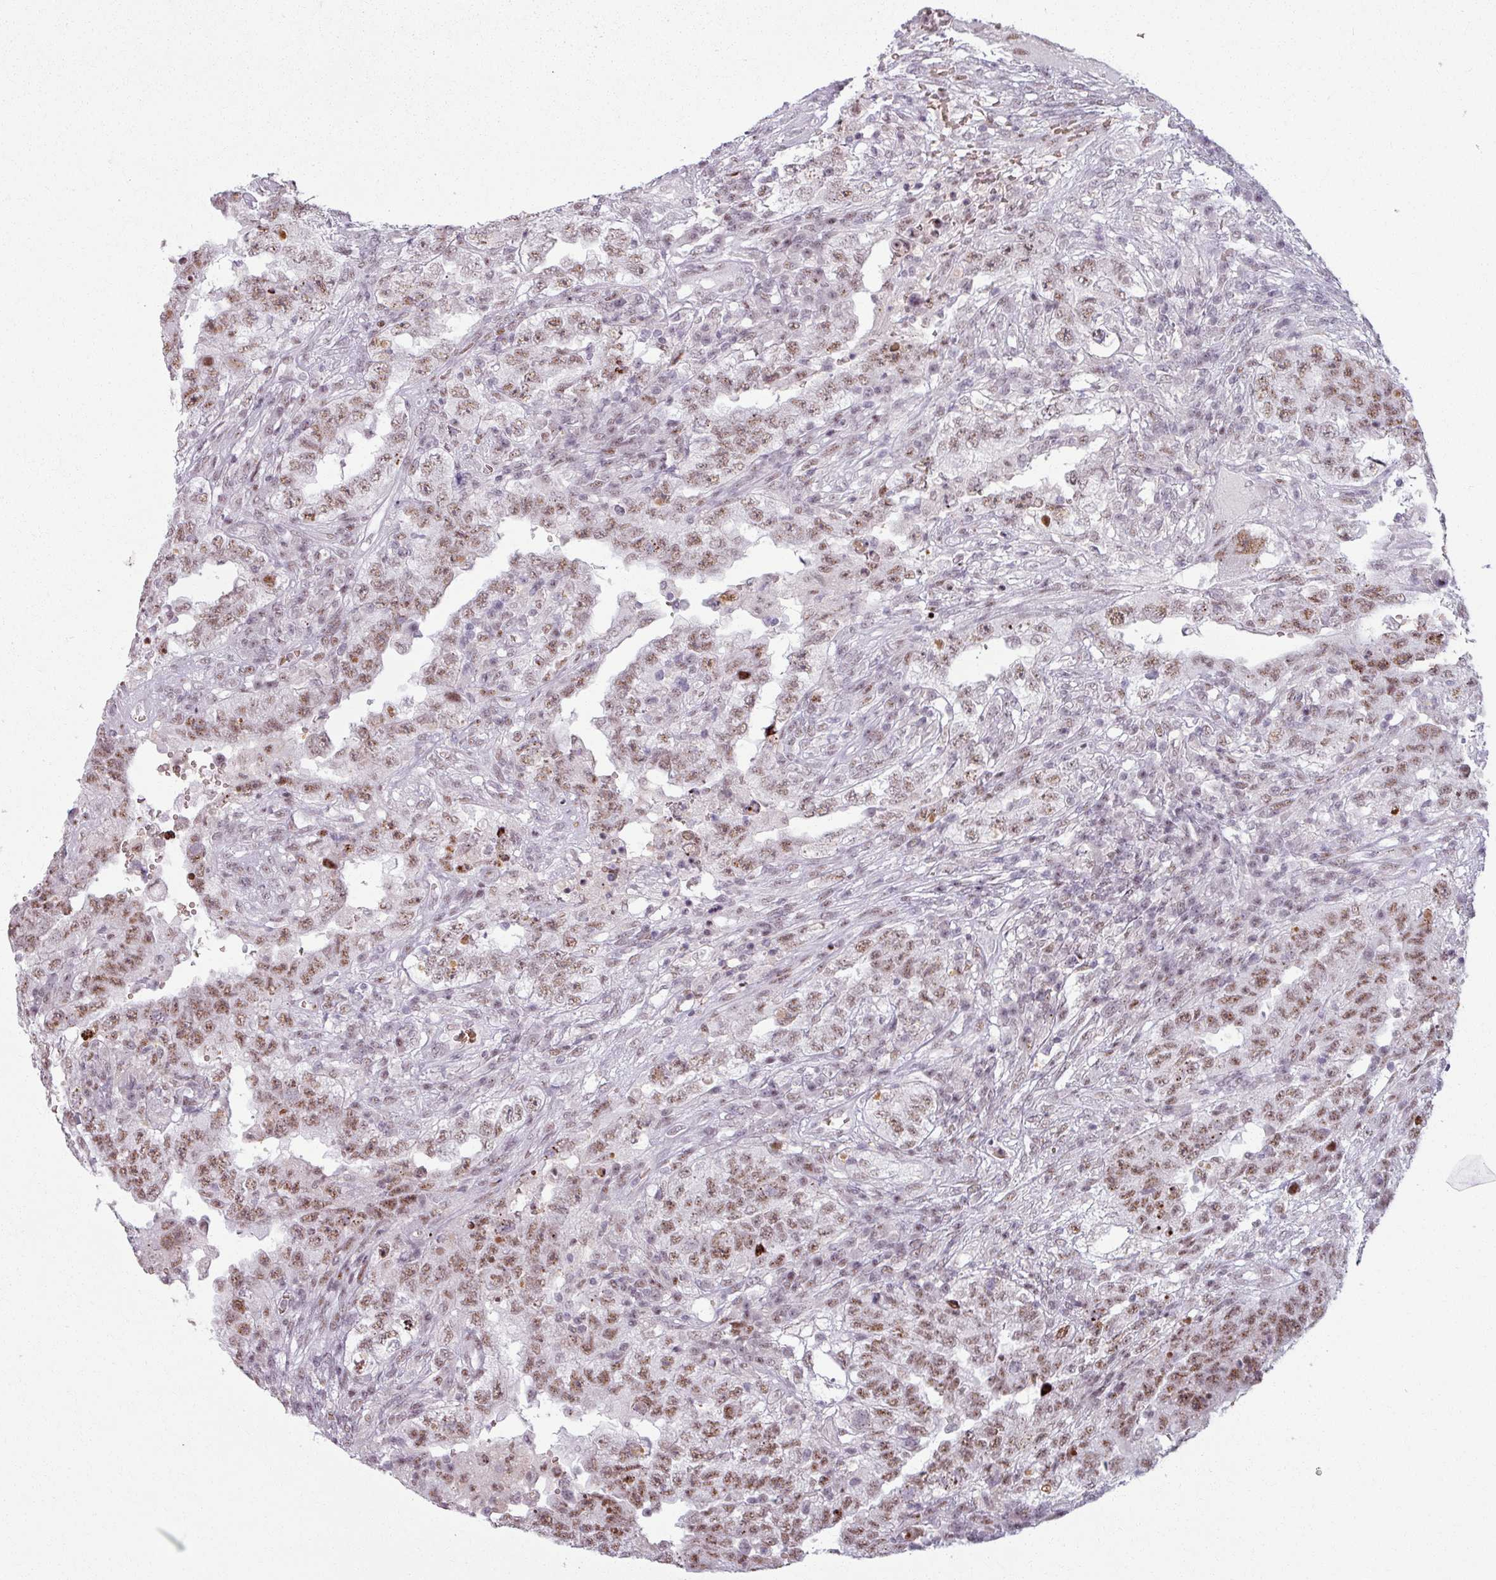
{"staining": {"intensity": "moderate", "quantity": ">75%", "location": "nuclear"}, "tissue": "testis cancer", "cell_type": "Tumor cells", "image_type": "cancer", "snomed": [{"axis": "morphology", "description": "Carcinoma, Embryonal, NOS"}, {"axis": "topography", "description": "Testis"}], "caption": "An image showing moderate nuclear expression in approximately >75% of tumor cells in testis cancer (embryonal carcinoma), as visualized by brown immunohistochemical staining.", "gene": "NCOR1", "patient": {"sex": "male", "age": 26}}